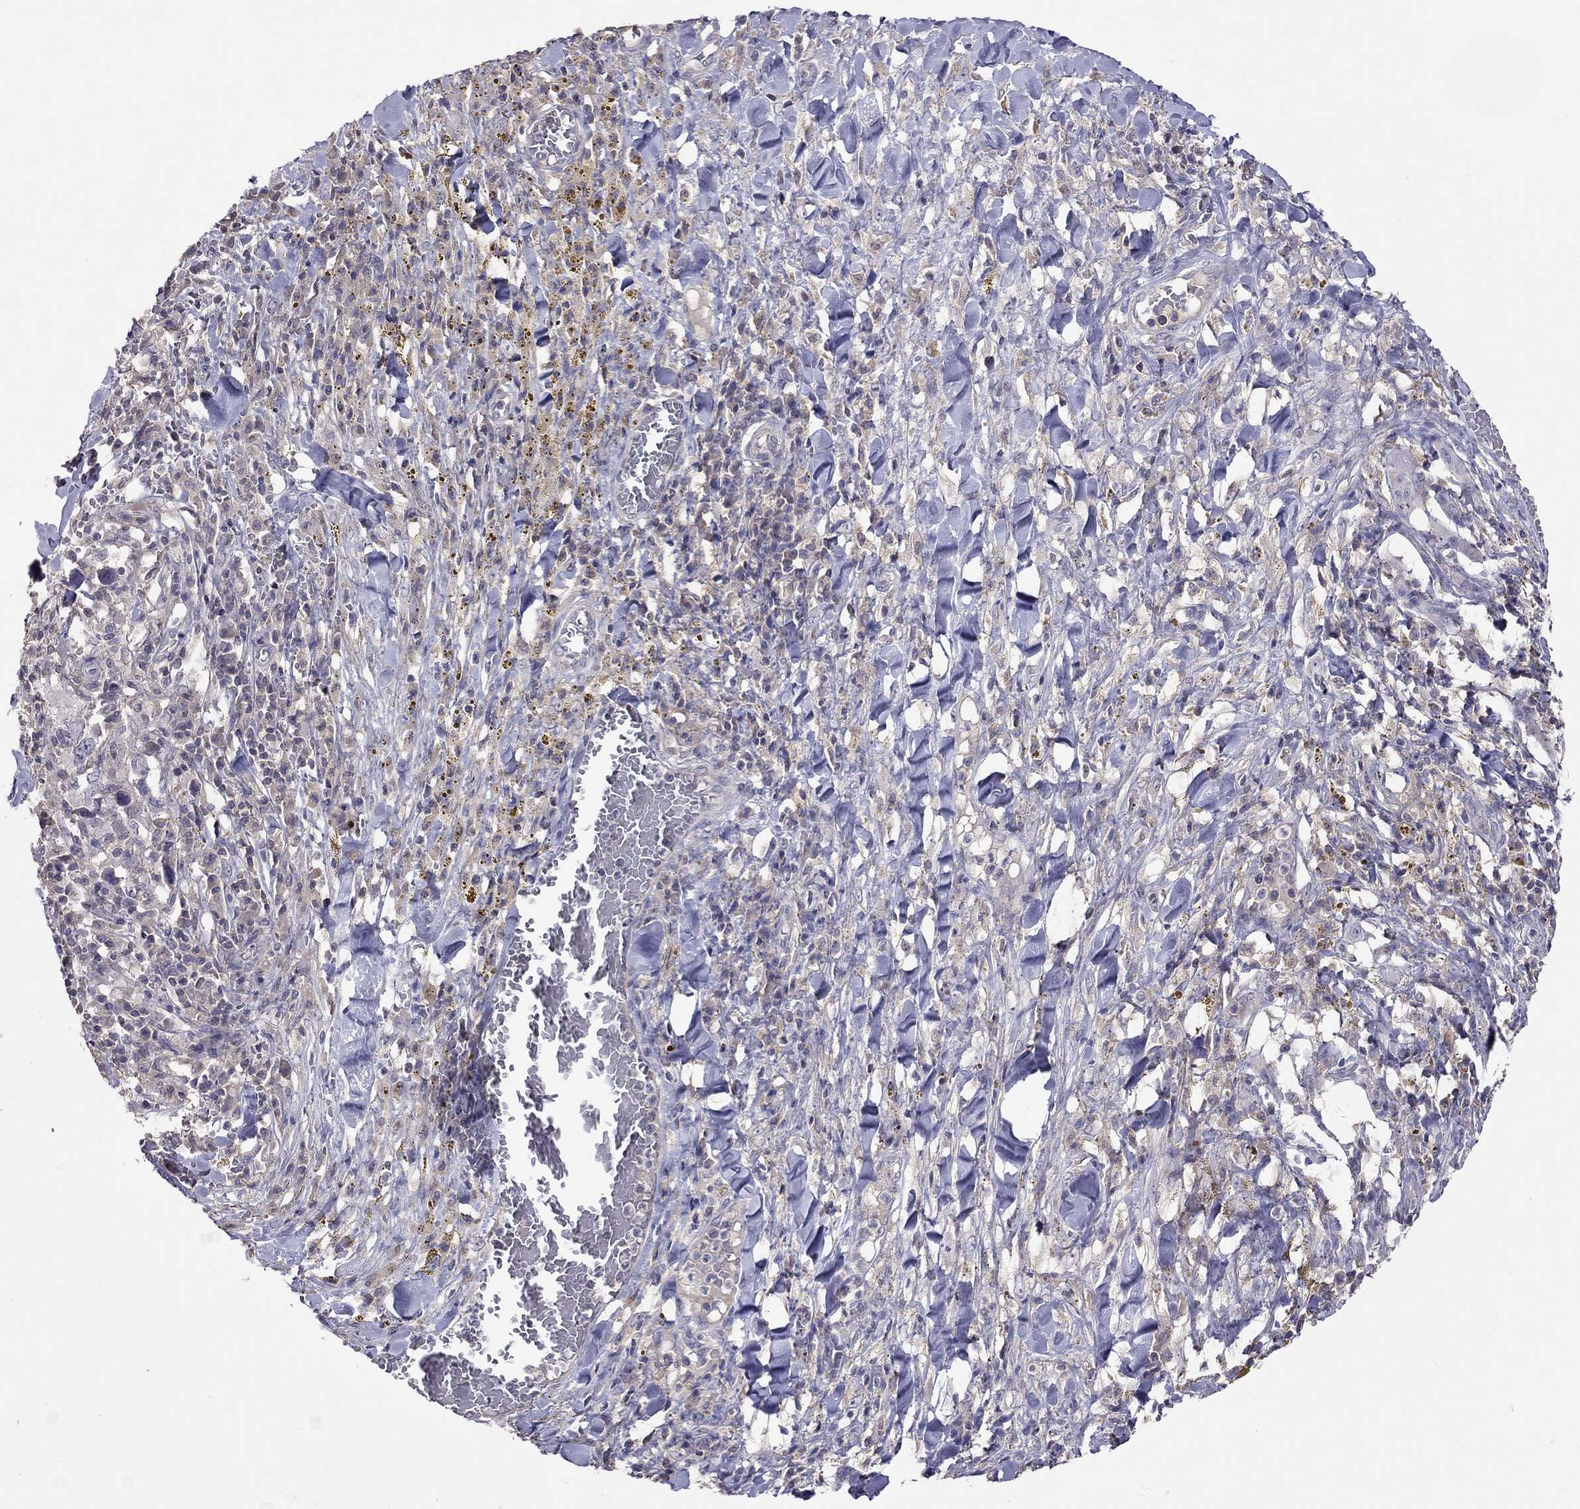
{"staining": {"intensity": "negative", "quantity": "none", "location": "none"}, "tissue": "melanoma", "cell_type": "Tumor cells", "image_type": "cancer", "snomed": [{"axis": "morphology", "description": "Malignant melanoma, NOS"}, {"axis": "topography", "description": "Skin"}], "caption": "Immunohistochemical staining of human melanoma demonstrates no significant staining in tumor cells.", "gene": "RTP5", "patient": {"sex": "female", "age": 91}}